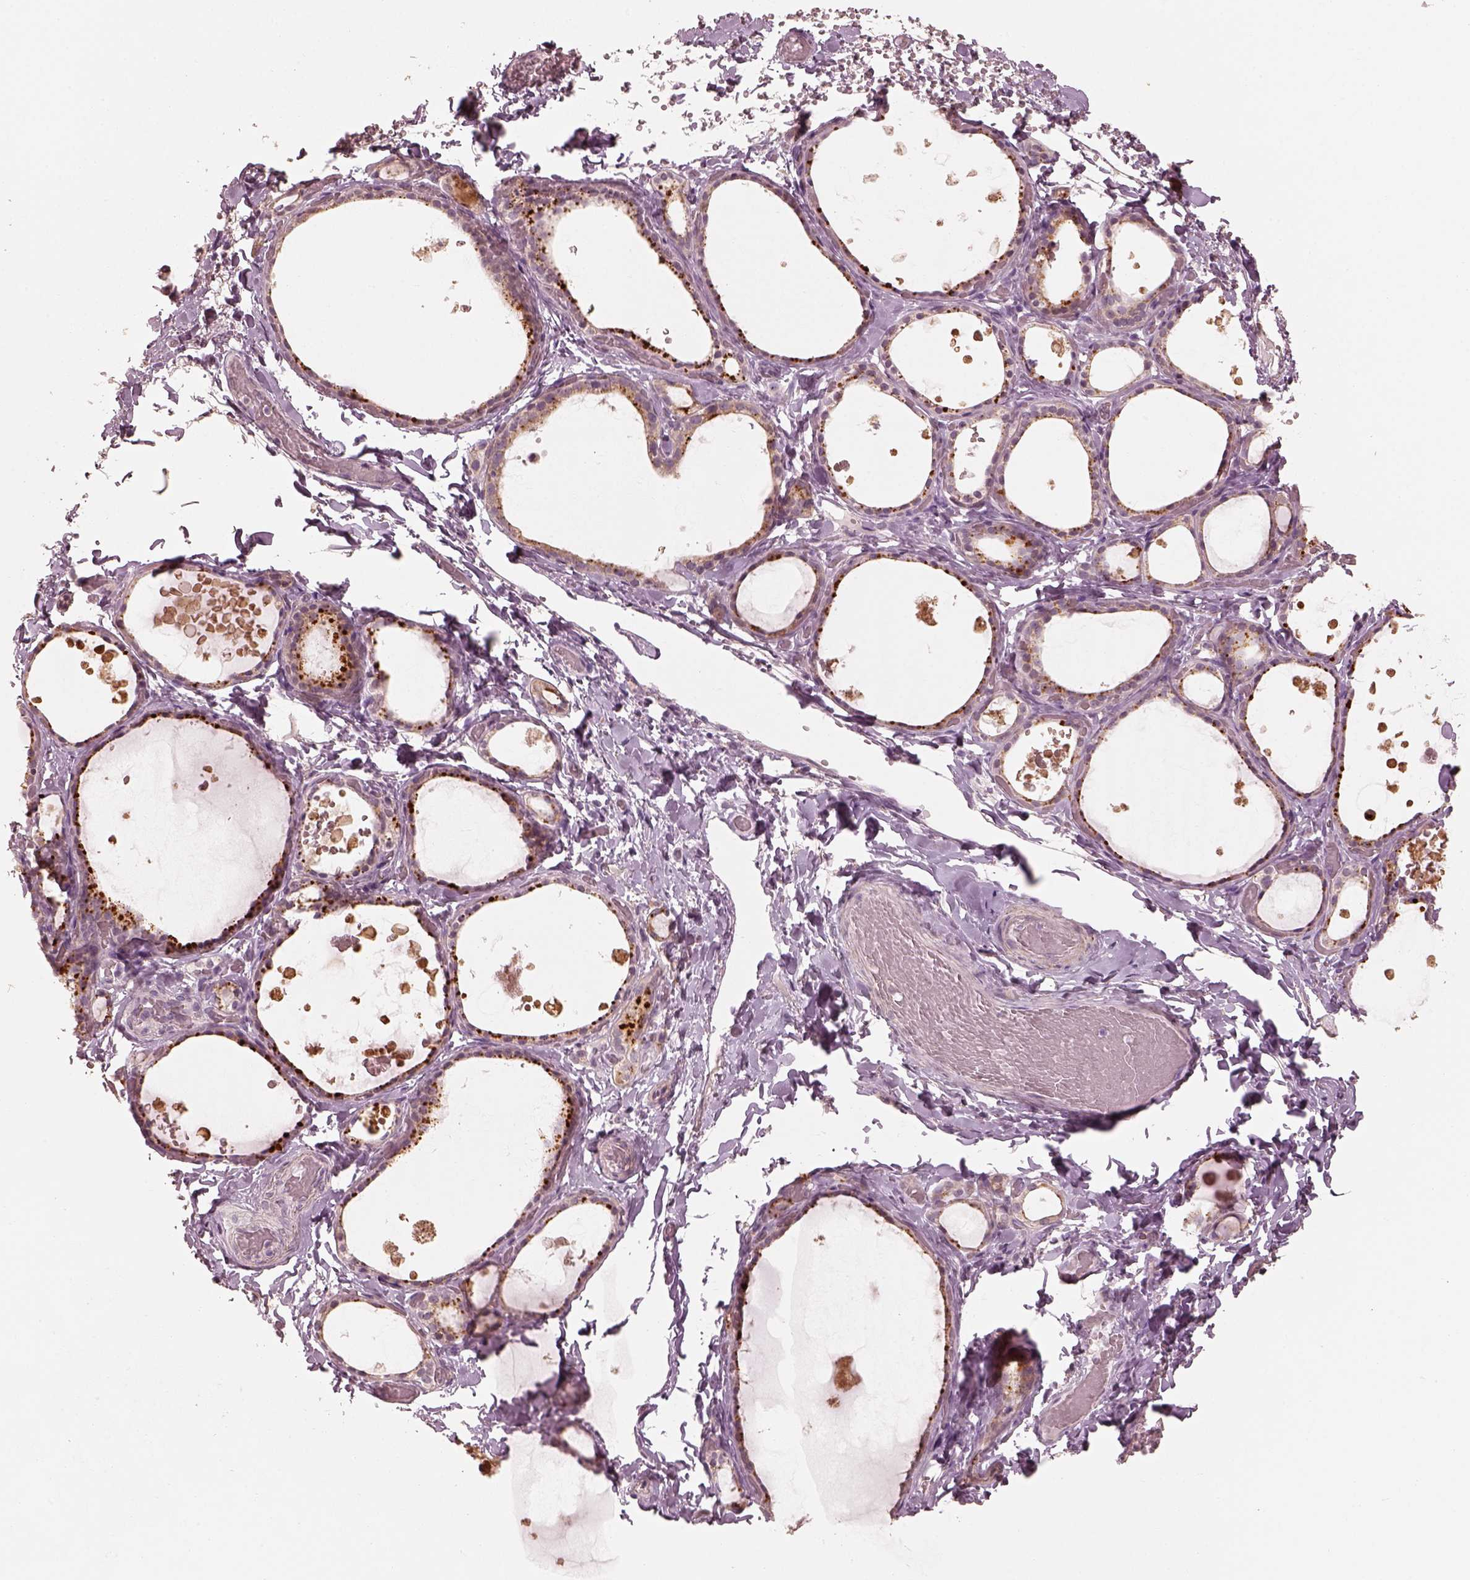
{"staining": {"intensity": "strong", "quantity": "25%-75%", "location": "cytoplasmic/membranous"}, "tissue": "thyroid gland", "cell_type": "Glandular cells", "image_type": "normal", "snomed": [{"axis": "morphology", "description": "Normal tissue, NOS"}, {"axis": "topography", "description": "Thyroid gland"}], "caption": "Immunohistochemistry (IHC) micrograph of normal thyroid gland stained for a protein (brown), which demonstrates high levels of strong cytoplasmic/membranous staining in approximately 25%-75% of glandular cells.", "gene": "SLC25A46", "patient": {"sex": "female", "age": 56}}